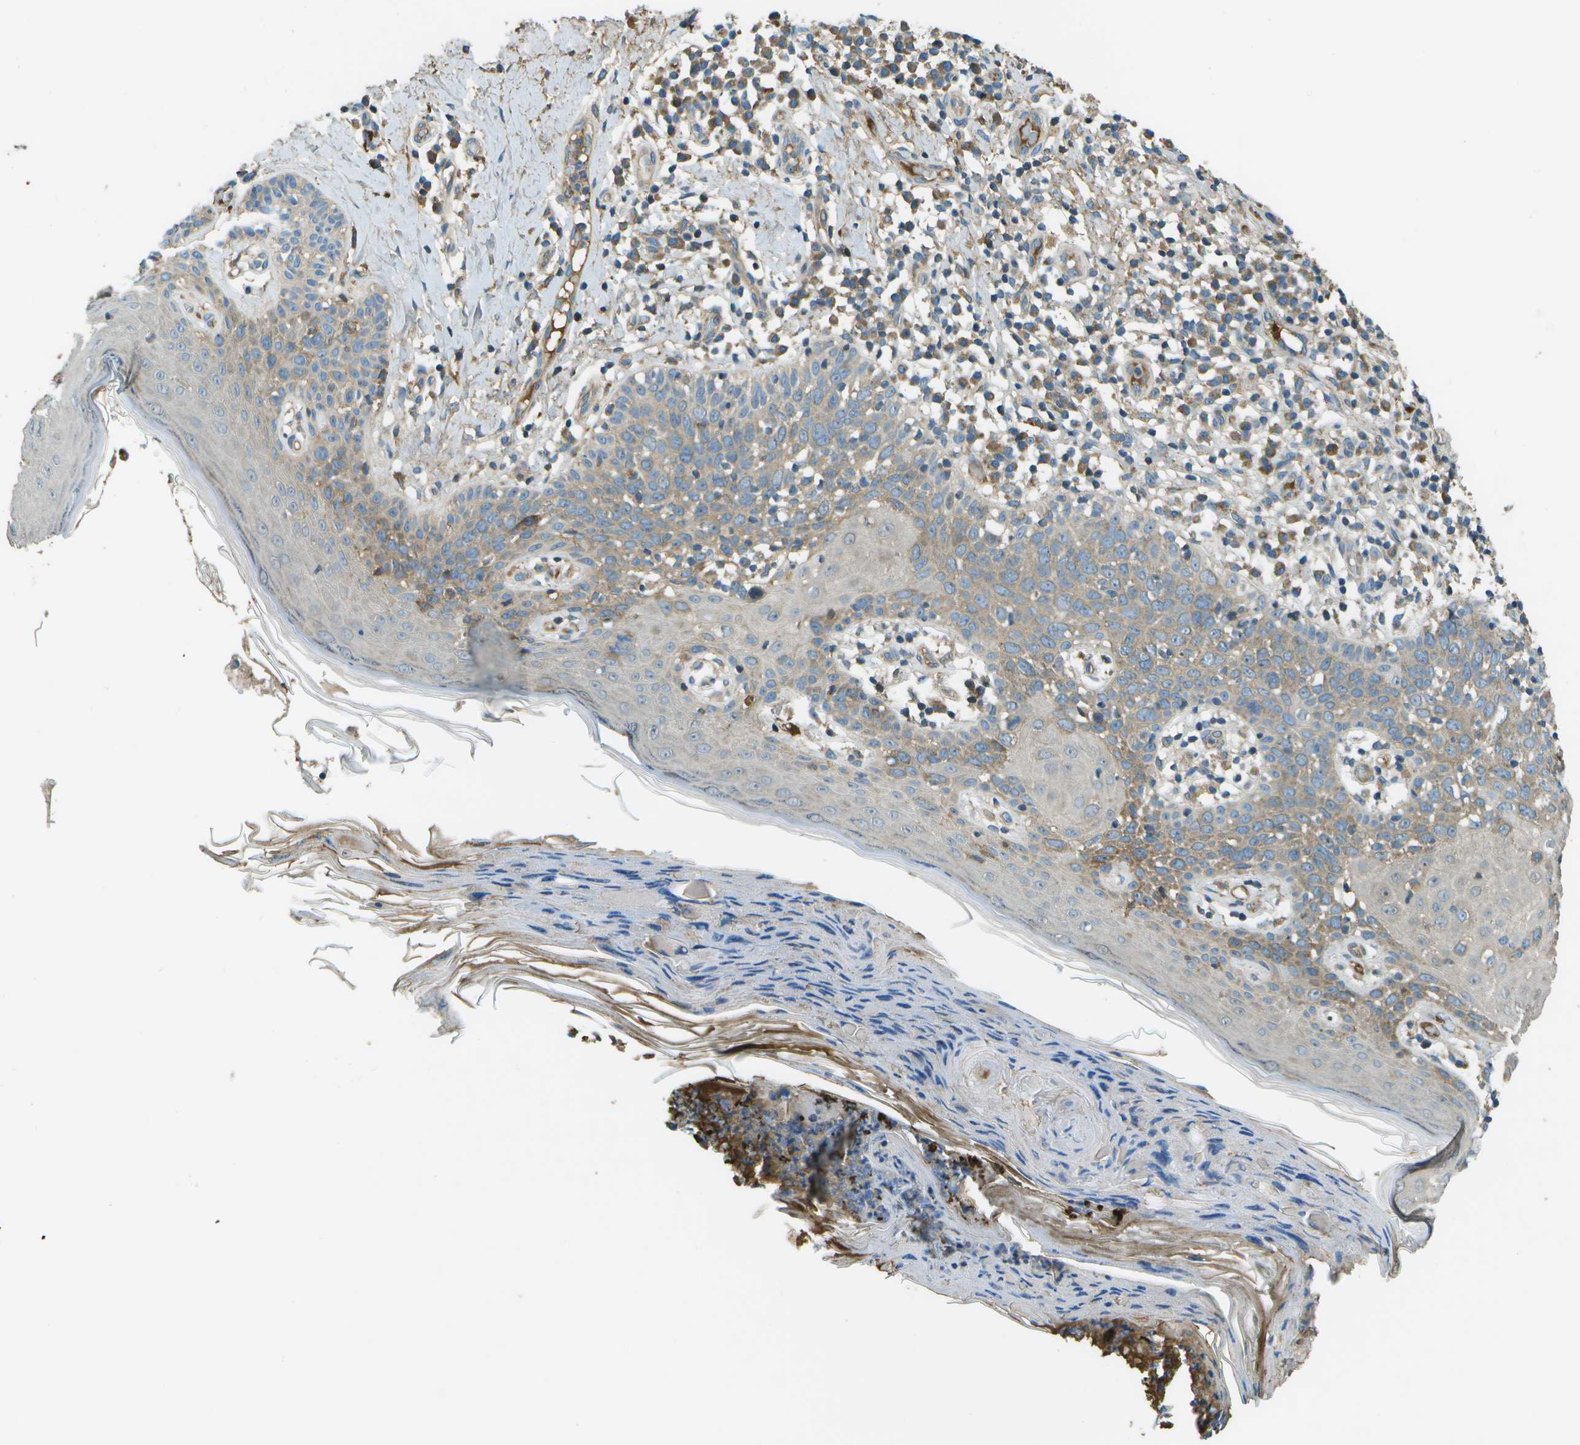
{"staining": {"intensity": "weak", "quantity": "25%-75%", "location": "cytoplasmic/membranous"}, "tissue": "skin cancer", "cell_type": "Tumor cells", "image_type": "cancer", "snomed": [{"axis": "morphology", "description": "Squamous cell carcinoma in situ, NOS"}, {"axis": "morphology", "description": "Squamous cell carcinoma, NOS"}, {"axis": "topography", "description": "Skin"}], "caption": "This histopathology image displays skin cancer stained with IHC to label a protein in brown. The cytoplasmic/membranous of tumor cells show weak positivity for the protein. Nuclei are counter-stained blue.", "gene": "PXYLP1", "patient": {"sex": "male", "age": 93}}